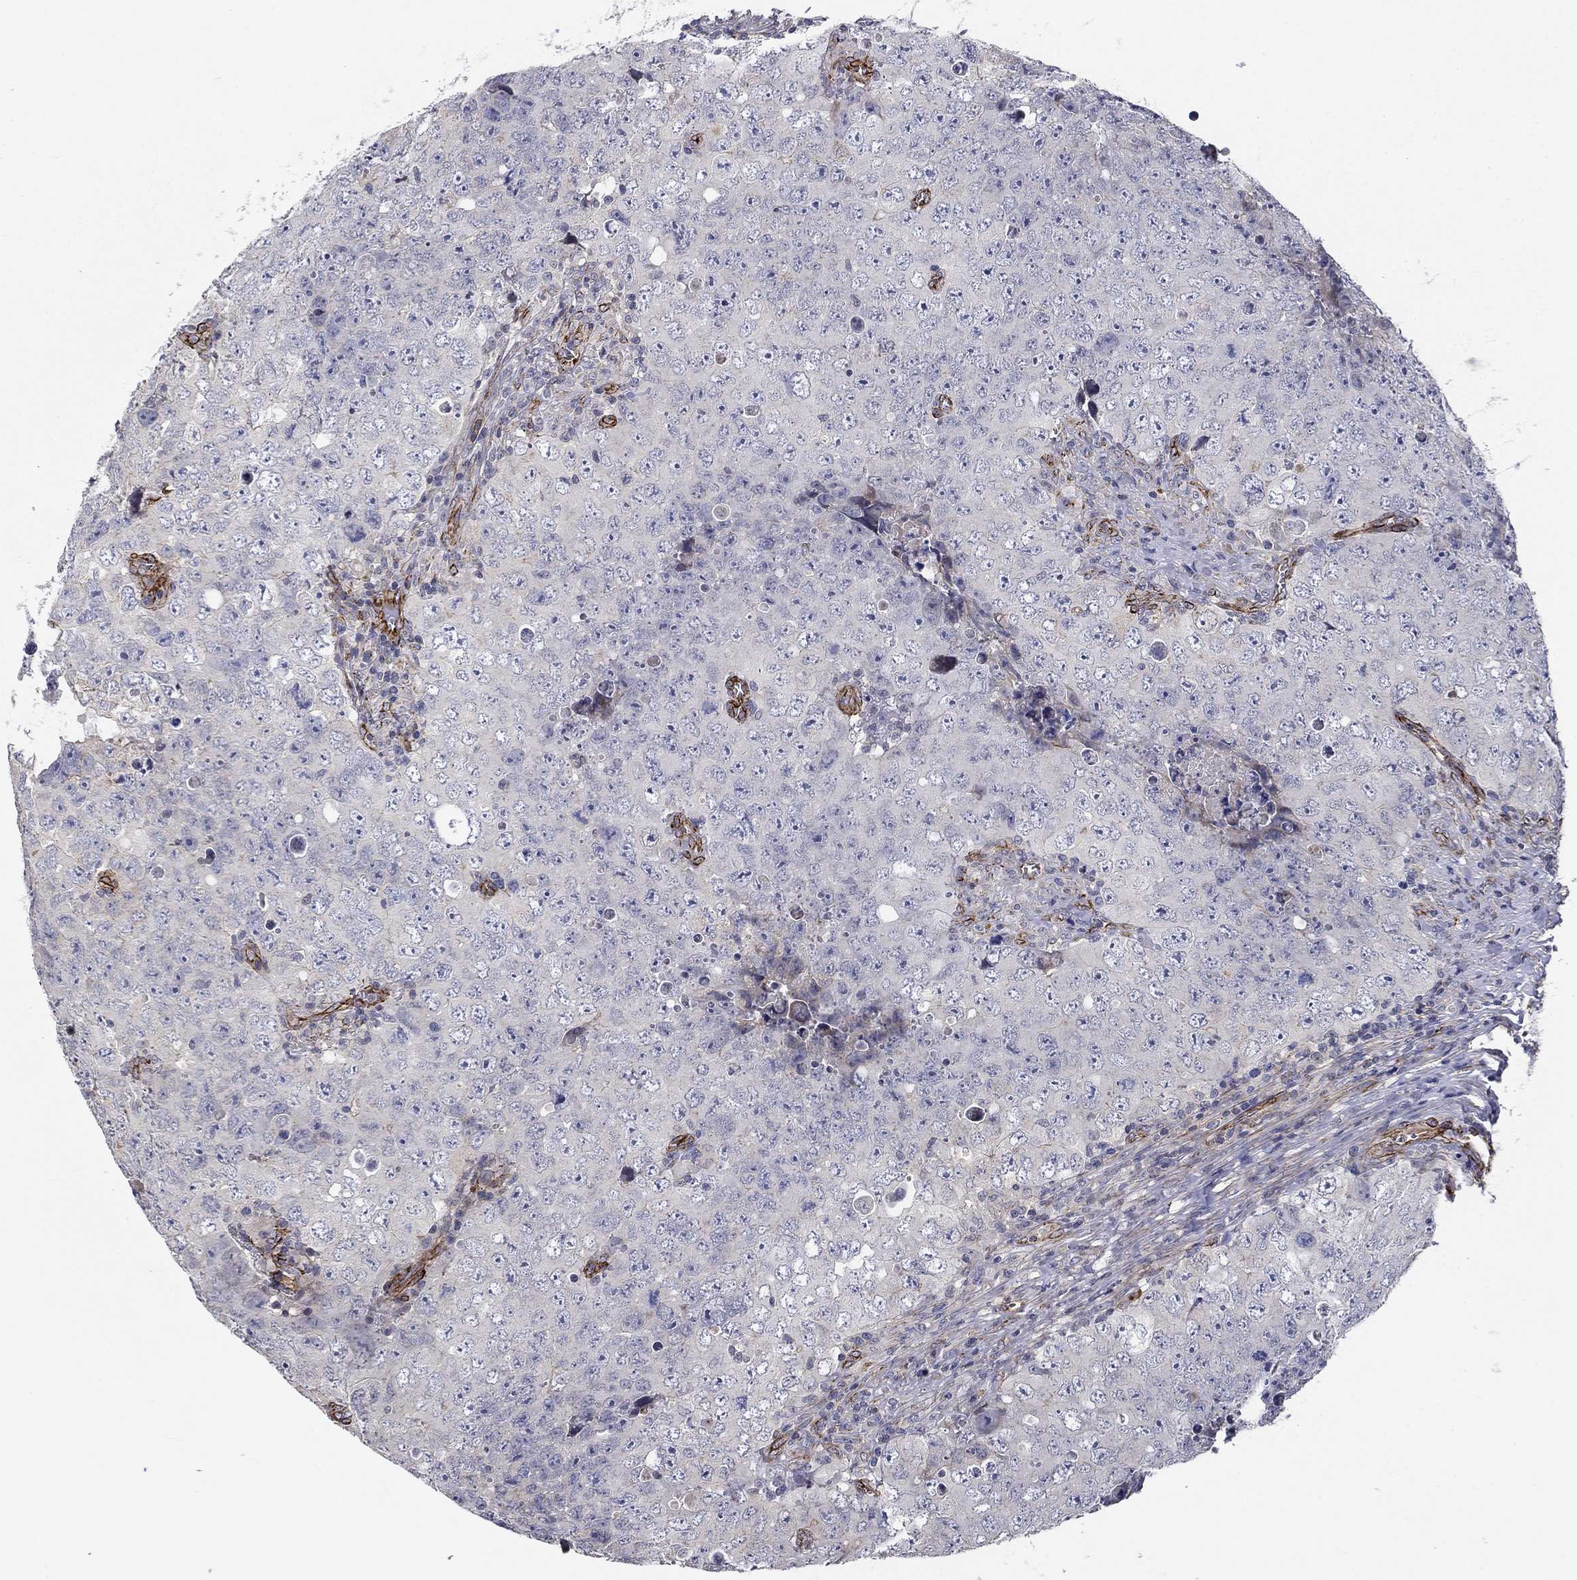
{"staining": {"intensity": "negative", "quantity": "none", "location": "none"}, "tissue": "testis cancer", "cell_type": "Tumor cells", "image_type": "cancer", "snomed": [{"axis": "morphology", "description": "Seminoma, NOS"}, {"axis": "topography", "description": "Testis"}], "caption": "DAB immunohistochemical staining of seminoma (testis) demonstrates no significant staining in tumor cells.", "gene": "SYNC", "patient": {"sex": "male", "age": 34}}